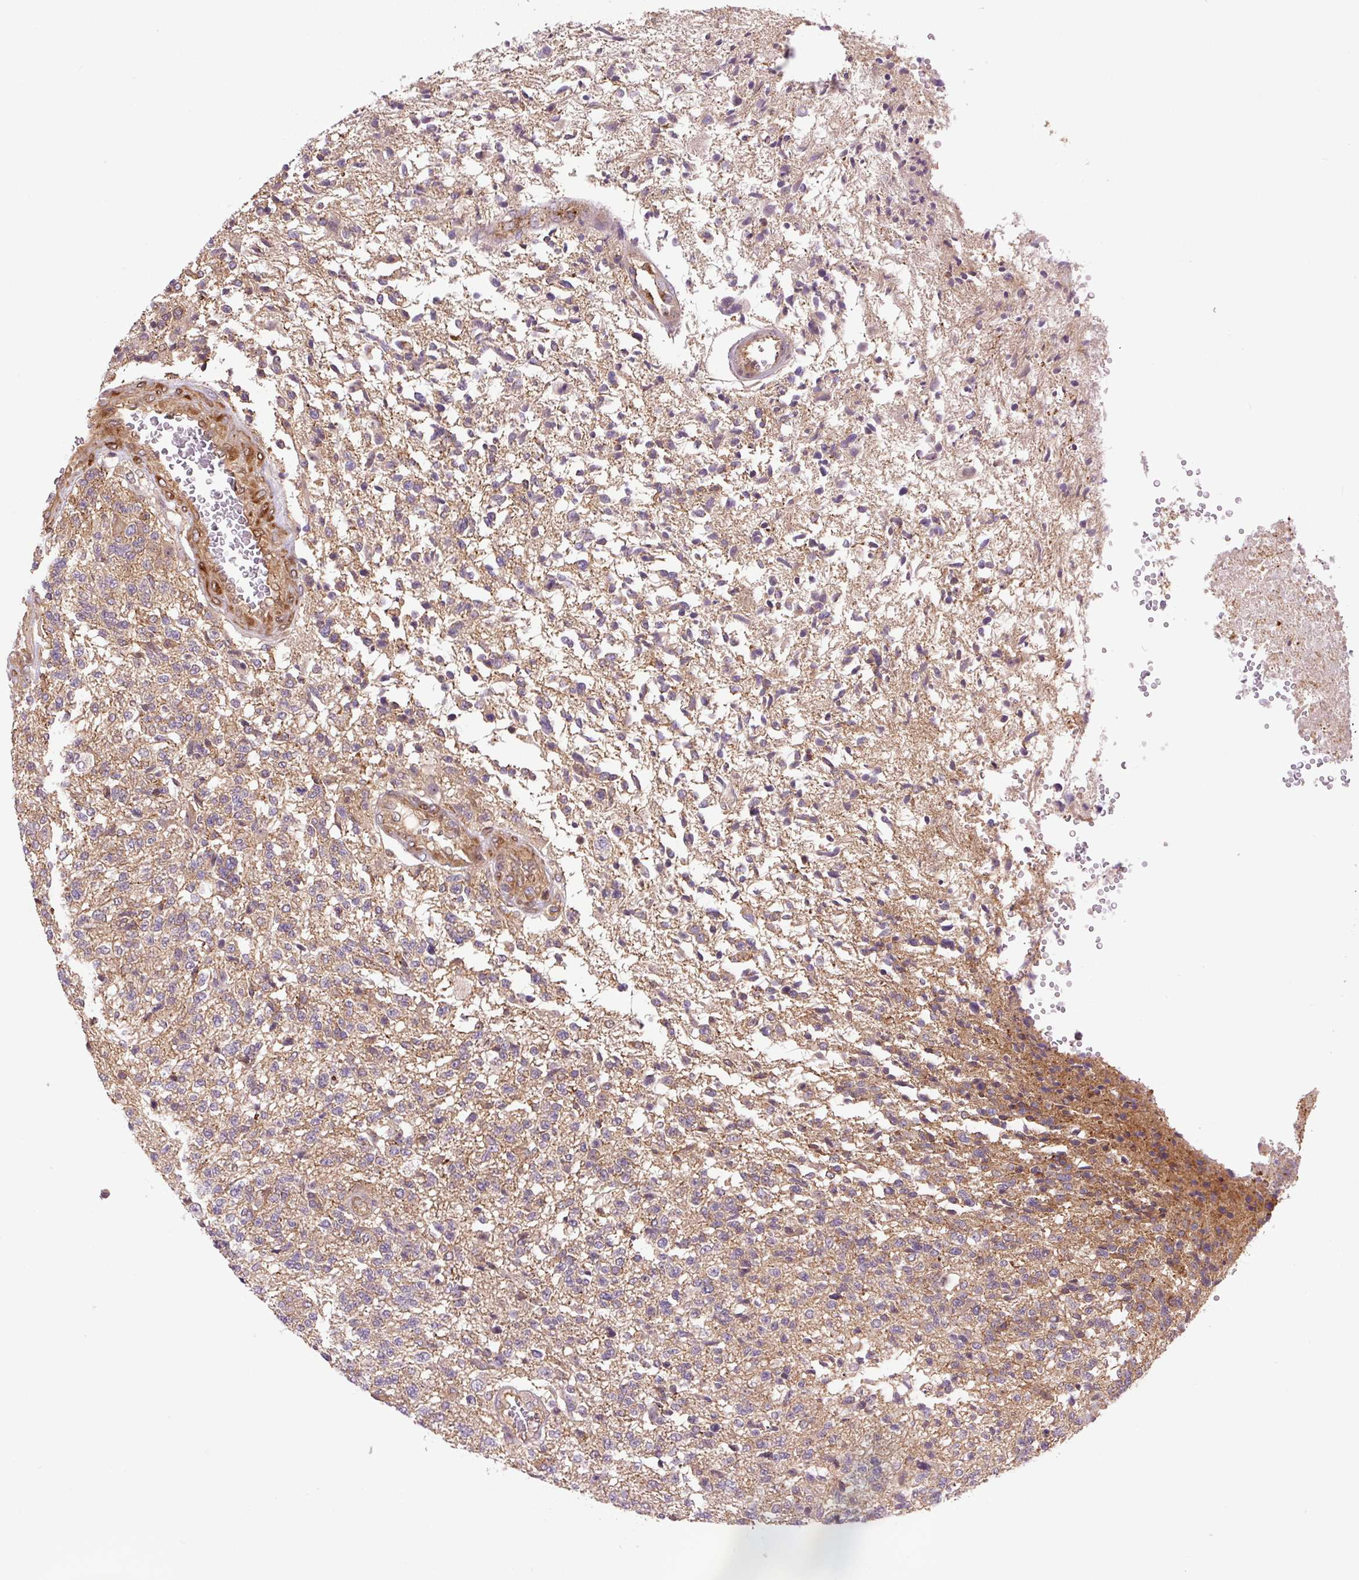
{"staining": {"intensity": "weak", "quantity": "25%-75%", "location": "cytoplasmic/membranous"}, "tissue": "glioma", "cell_type": "Tumor cells", "image_type": "cancer", "snomed": [{"axis": "morphology", "description": "Glioma, malignant, High grade"}, {"axis": "topography", "description": "Brain"}], "caption": "Protein expression analysis of human glioma reveals weak cytoplasmic/membranous staining in about 25%-75% of tumor cells. (brown staining indicates protein expression, while blue staining denotes nuclei).", "gene": "SEPTIN10", "patient": {"sex": "male", "age": 56}}